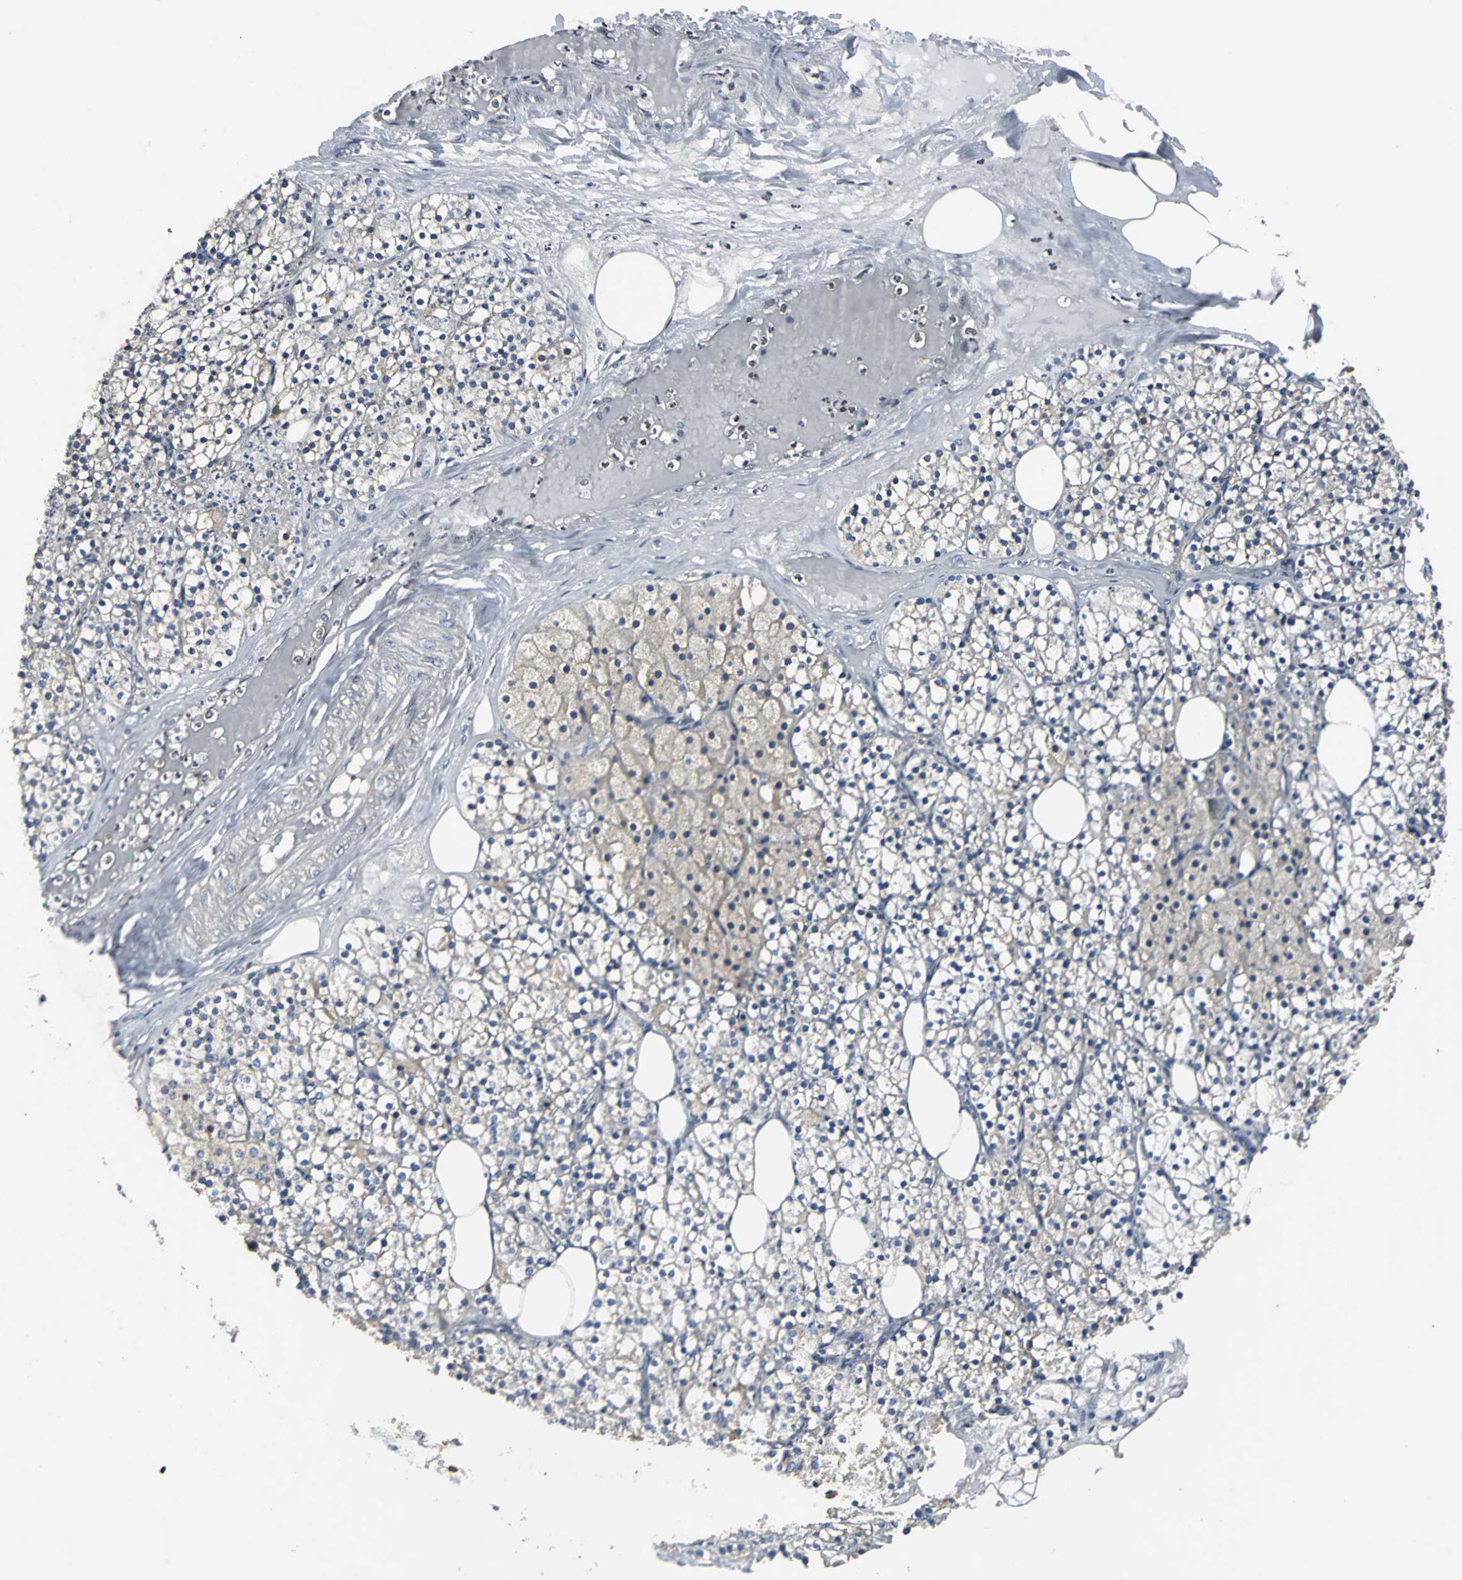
{"staining": {"intensity": "weak", "quantity": "25%-75%", "location": "cytoplasmic/membranous"}, "tissue": "parathyroid gland", "cell_type": "Glandular cells", "image_type": "normal", "snomed": [{"axis": "morphology", "description": "Normal tissue, NOS"}, {"axis": "topography", "description": "Parathyroid gland"}], "caption": "Immunohistochemistry (IHC) (DAB) staining of normal parathyroid gland shows weak cytoplasmic/membranous protein positivity in approximately 25%-75% of glandular cells.", "gene": "IRF3", "patient": {"sex": "female", "age": 63}}